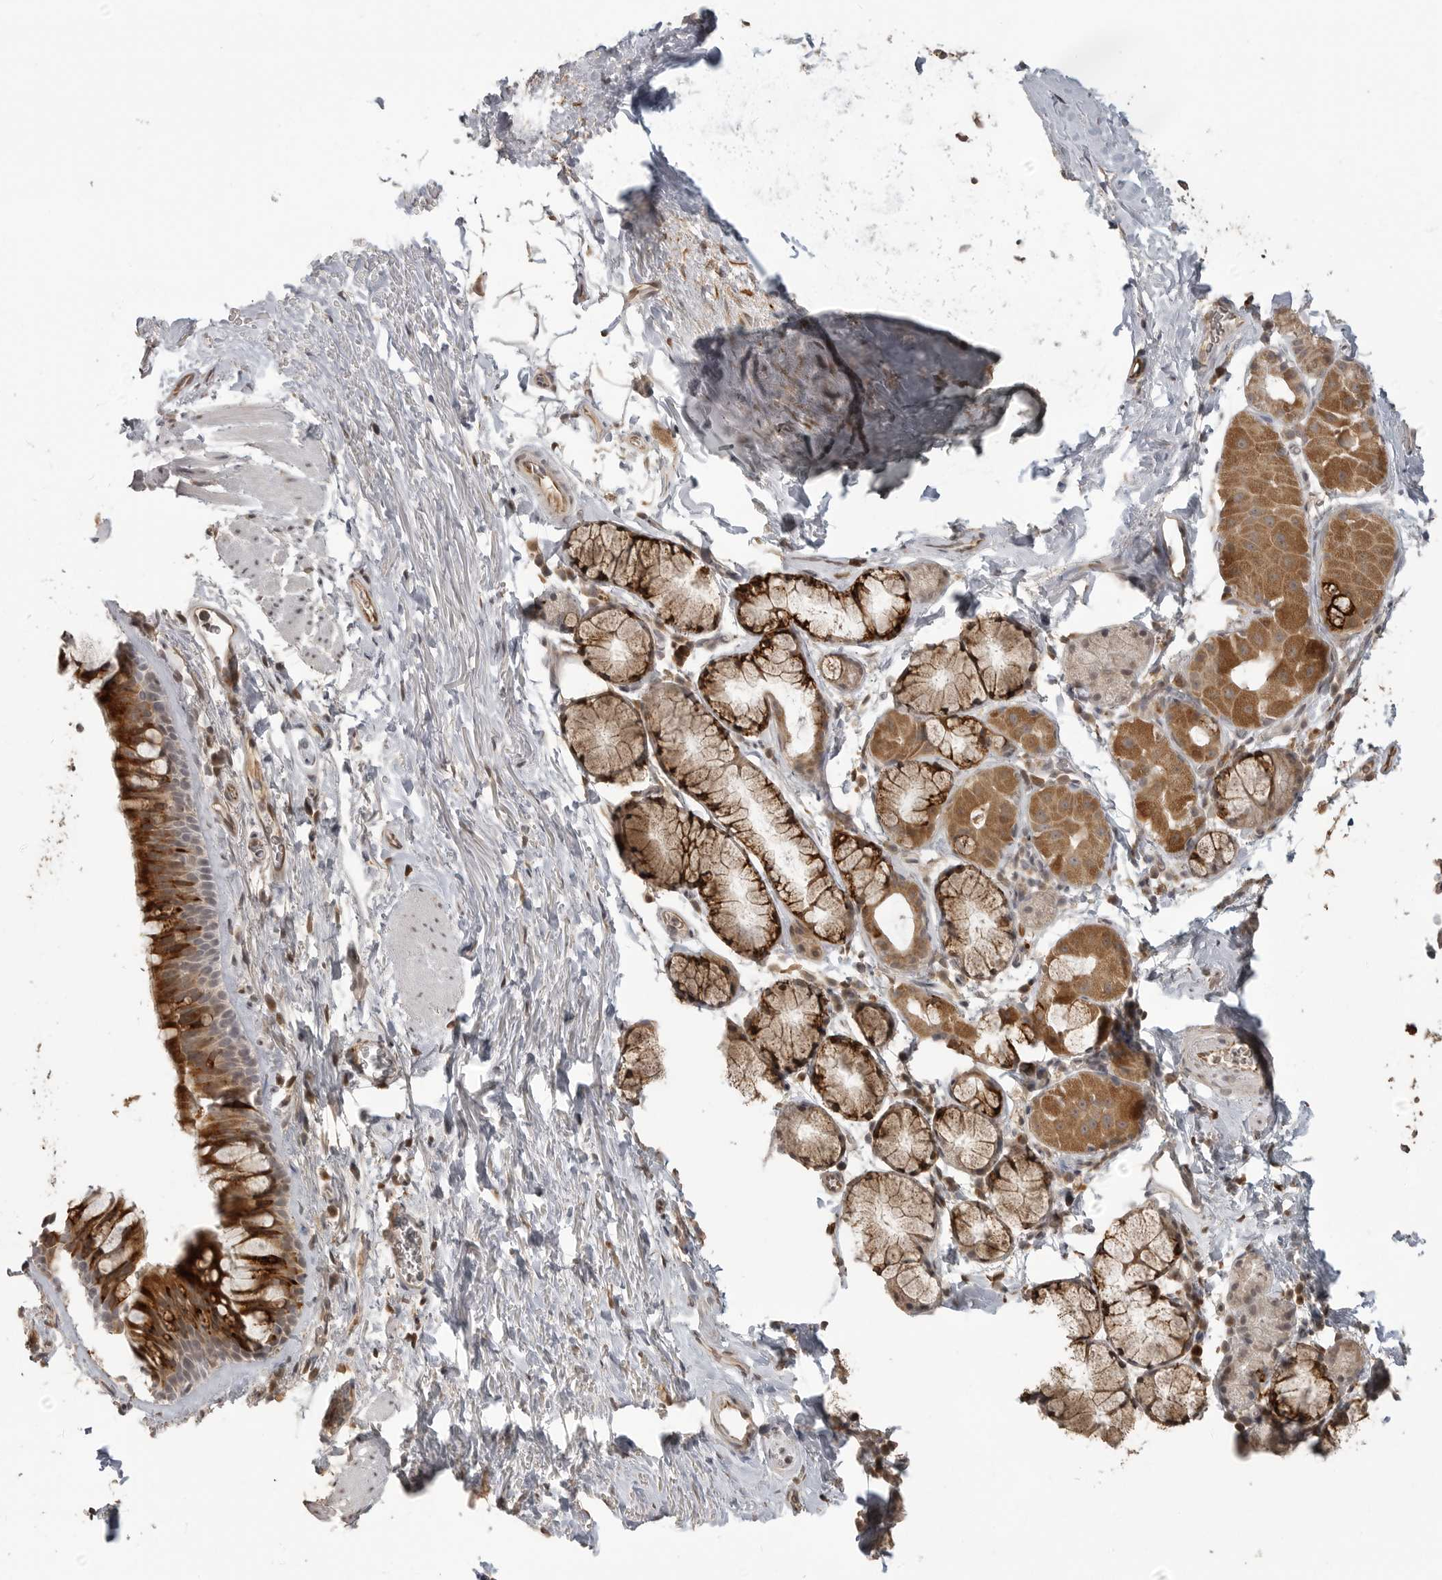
{"staining": {"intensity": "strong", "quantity": "25%-75%", "location": "cytoplasmic/membranous"}, "tissue": "bronchus", "cell_type": "Respiratory epithelial cells", "image_type": "normal", "snomed": [{"axis": "morphology", "description": "Normal tissue, NOS"}, {"axis": "topography", "description": "Cartilage tissue"}, {"axis": "topography", "description": "Bronchus"}], "caption": "IHC micrograph of unremarkable bronchus stained for a protein (brown), which displays high levels of strong cytoplasmic/membranous expression in about 25%-75% of respiratory epithelial cells.", "gene": "SMG8", "patient": {"sex": "female", "age": 53}}